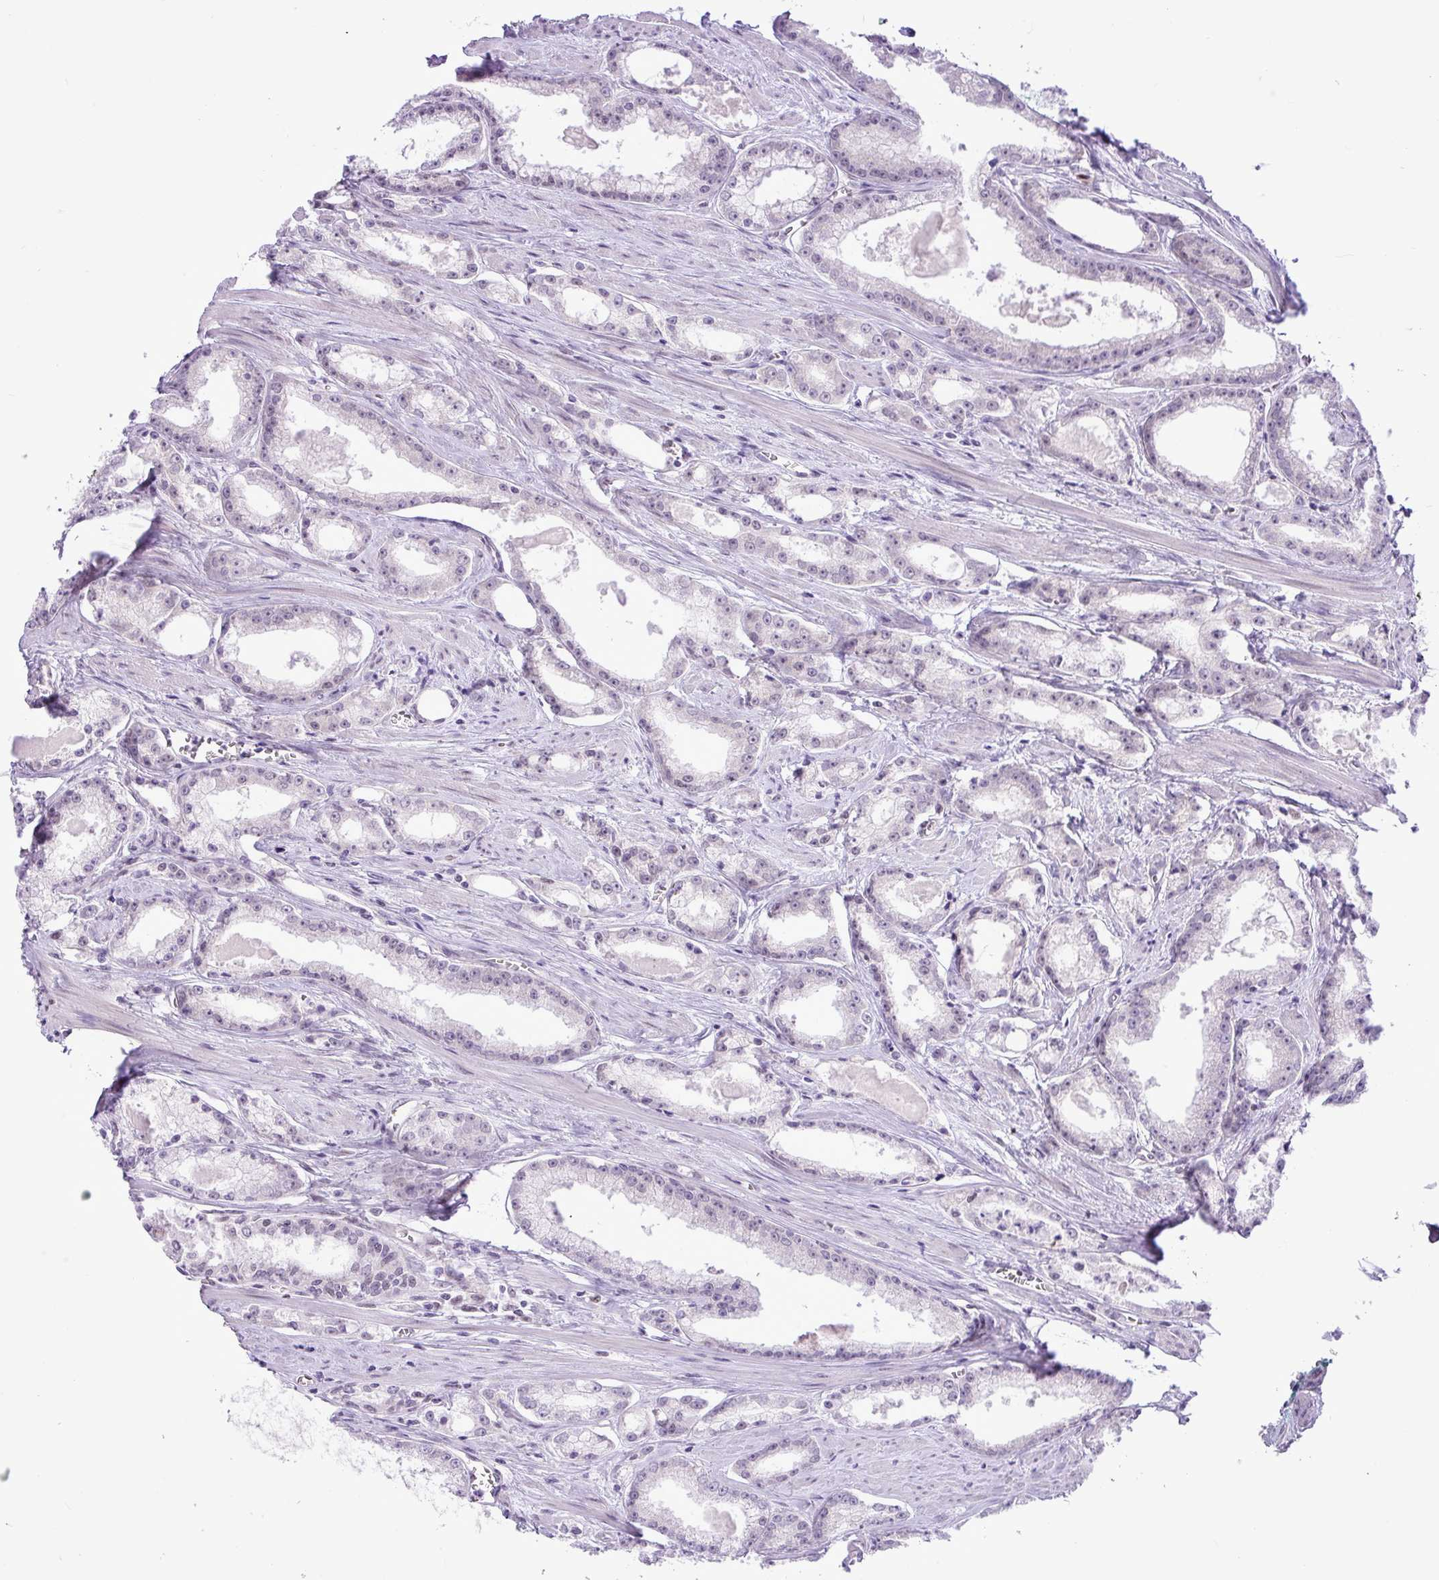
{"staining": {"intensity": "negative", "quantity": "none", "location": "none"}, "tissue": "prostate cancer", "cell_type": "Tumor cells", "image_type": "cancer", "snomed": [{"axis": "morphology", "description": "Adenocarcinoma, Low grade"}, {"axis": "topography", "description": "Prostate and seminal vesicle, NOS"}], "caption": "Immunohistochemical staining of prostate cancer (low-grade adenocarcinoma) demonstrates no significant expression in tumor cells.", "gene": "ELOA2", "patient": {"sex": "male", "age": 60}}